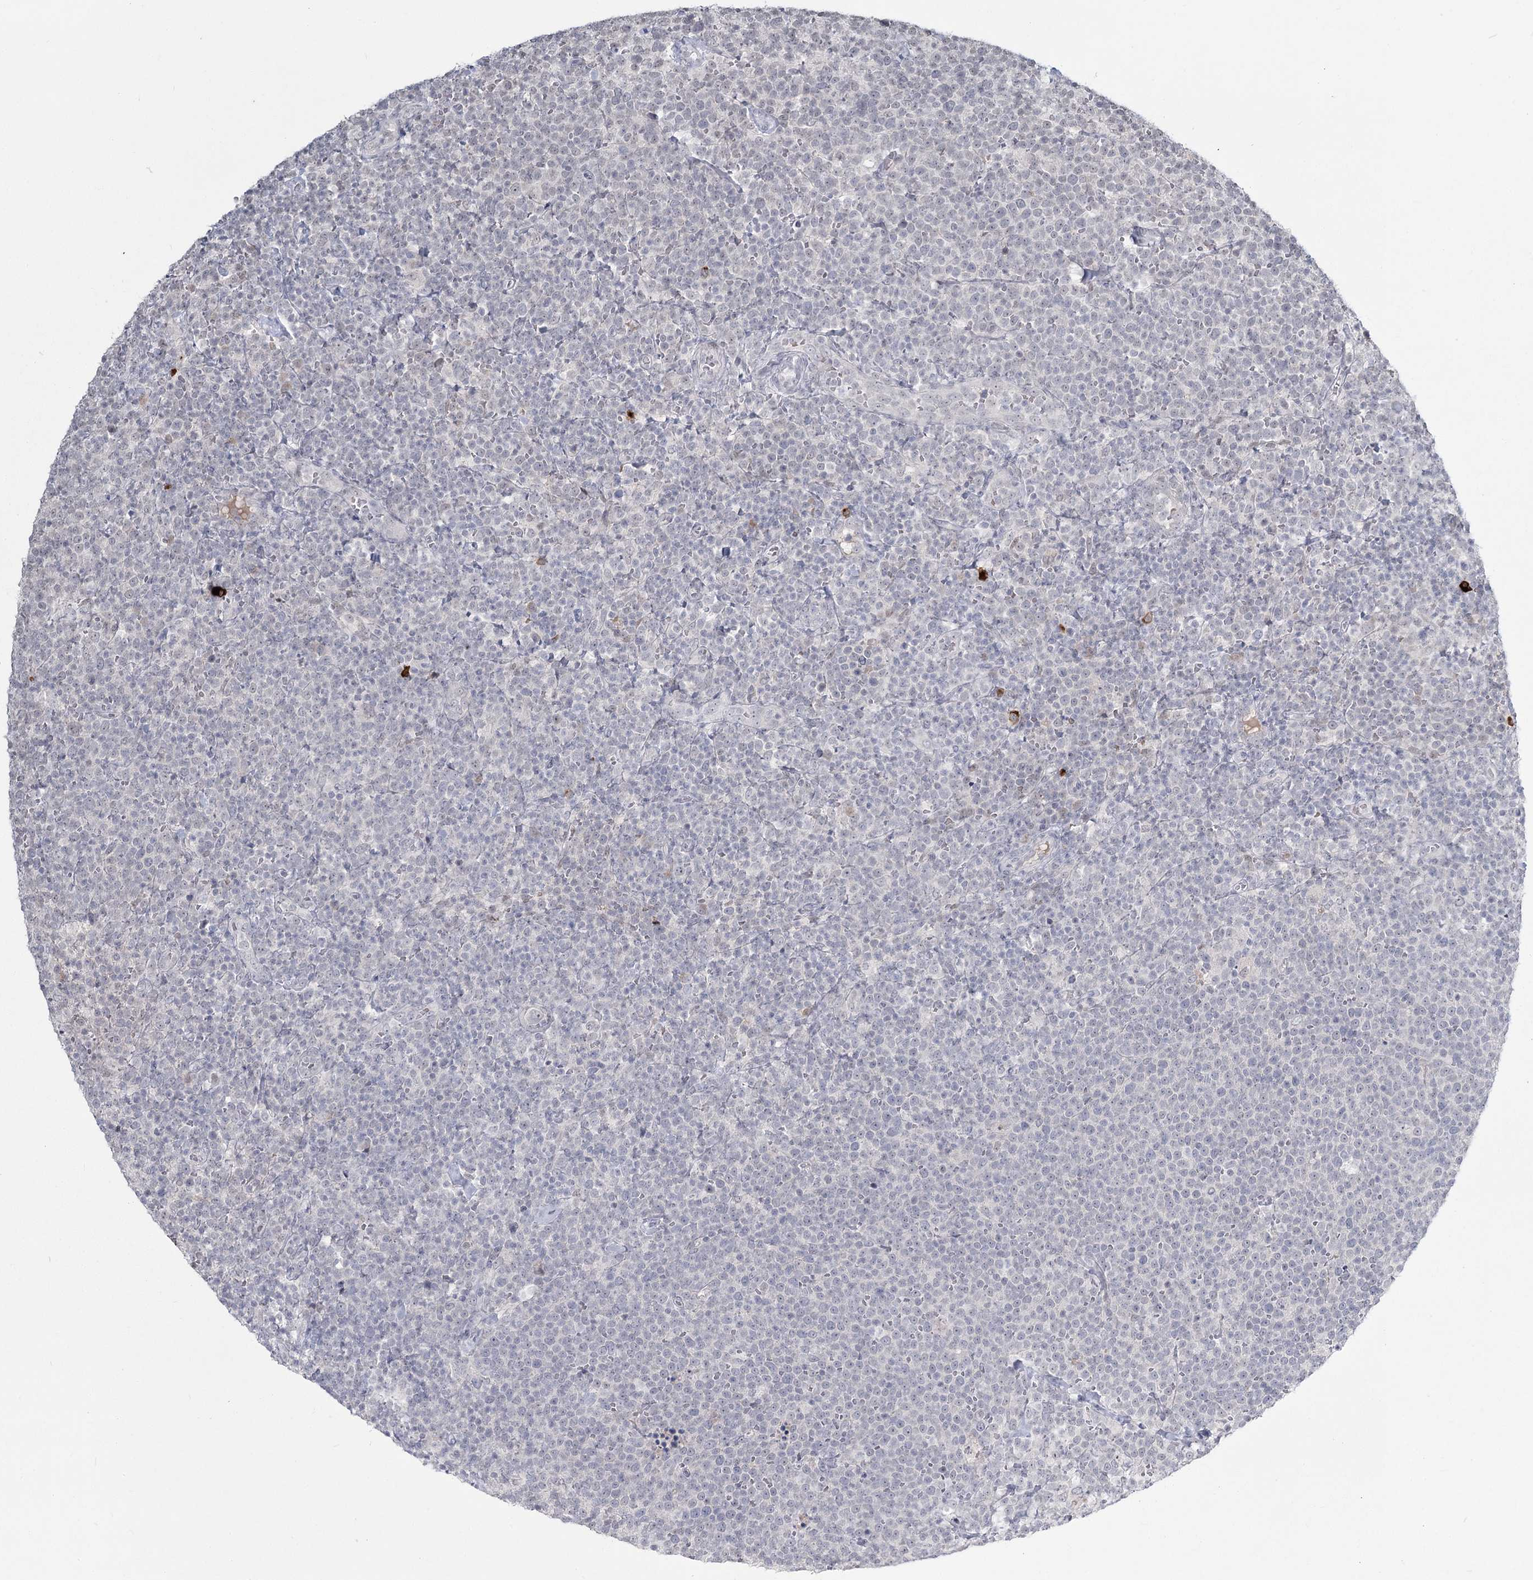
{"staining": {"intensity": "negative", "quantity": "none", "location": "none"}, "tissue": "lymphoma", "cell_type": "Tumor cells", "image_type": "cancer", "snomed": [{"axis": "morphology", "description": "Malignant lymphoma, non-Hodgkin's type, High grade"}, {"axis": "topography", "description": "Lymph node"}], "caption": "Immunohistochemical staining of lymphoma exhibits no significant positivity in tumor cells.", "gene": "LY6G5C", "patient": {"sex": "male", "age": 61}}